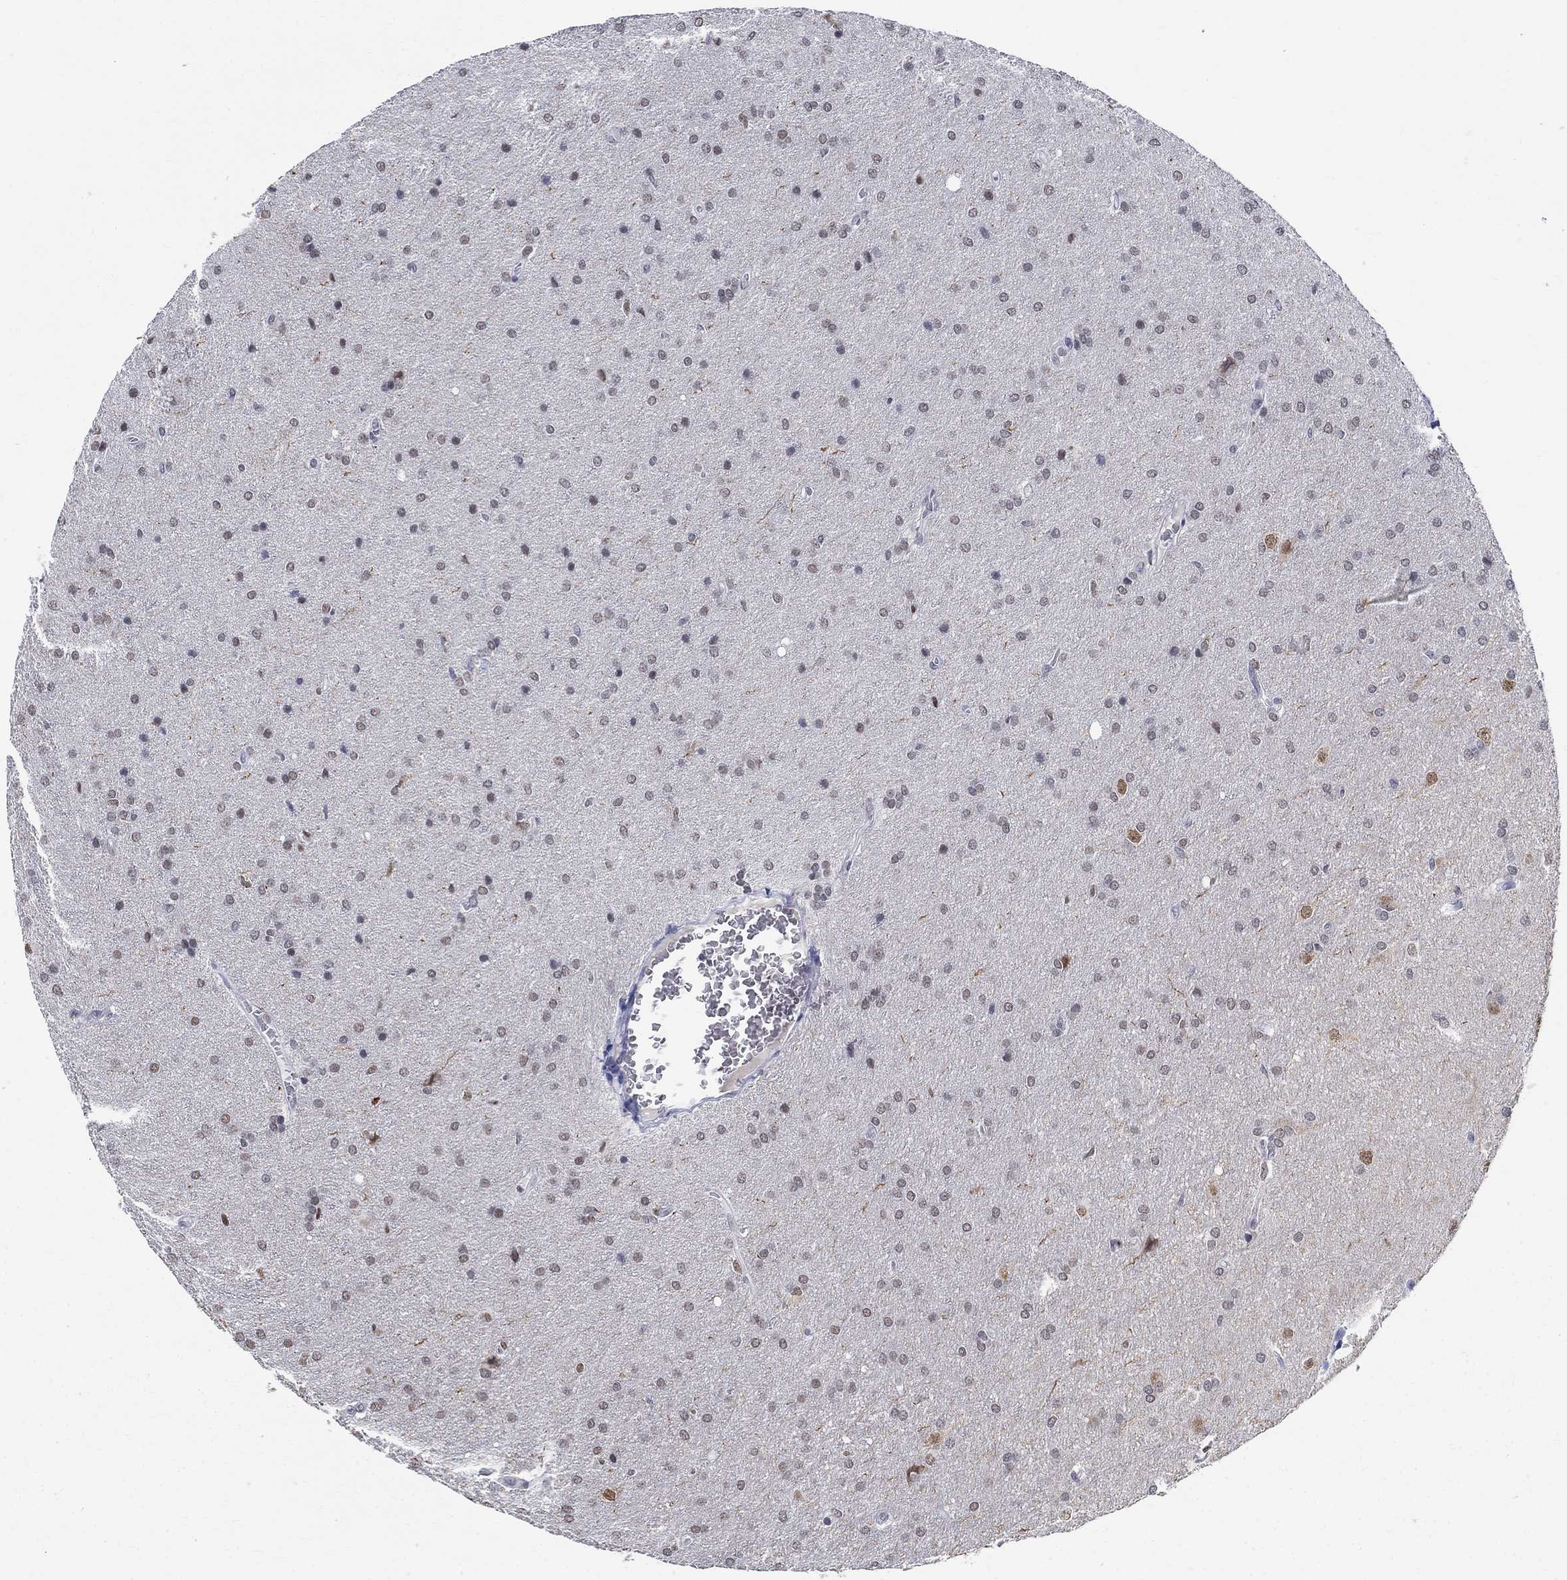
{"staining": {"intensity": "negative", "quantity": "none", "location": "none"}, "tissue": "glioma", "cell_type": "Tumor cells", "image_type": "cancer", "snomed": [{"axis": "morphology", "description": "Glioma, malignant, Low grade"}, {"axis": "topography", "description": "Brain"}], "caption": "This photomicrograph is of glioma stained with immunohistochemistry (IHC) to label a protein in brown with the nuclei are counter-stained blue. There is no positivity in tumor cells.", "gene": "ANKS1B", "patient": {"sex": "female", "age": 32}}